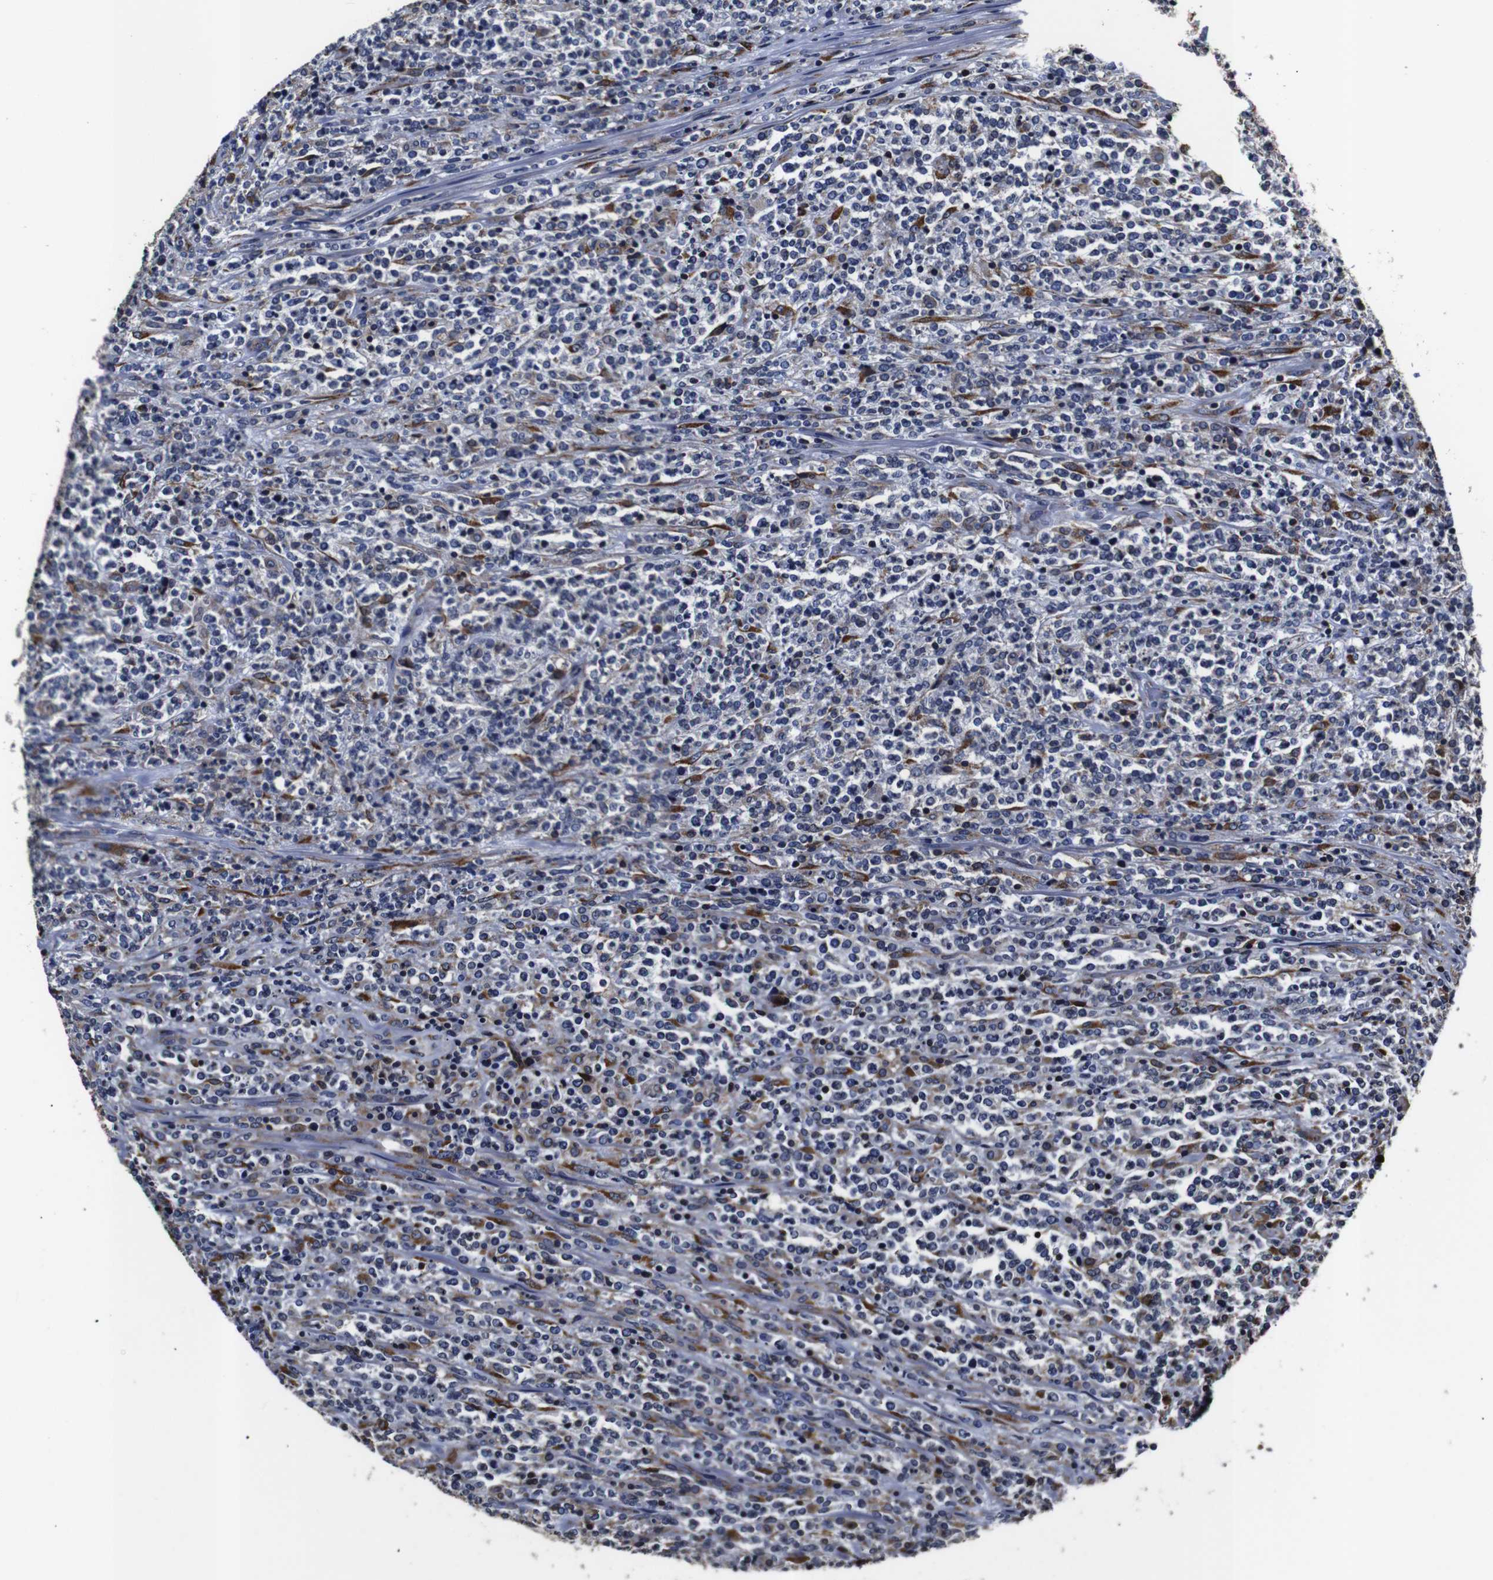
{"staining": {"intensity": "negative", "quantity": "none", "location": "none"}, "tissue": "lymphoma", "cell_type": "Tumor cells", "image_type": "cancer", "snomed": [{"axis": "morphology", "description": "Malignant lymphoma, non-Hodgkin's type, High grade"}, {"axis": "topography", "description": "Soft tissue"}], "caption": "Lymphoma stained for a protein using IHC reveals no positivity tumor cells.", "gene": "PPIB", "patient": {"sex": "male", "age": 18}}